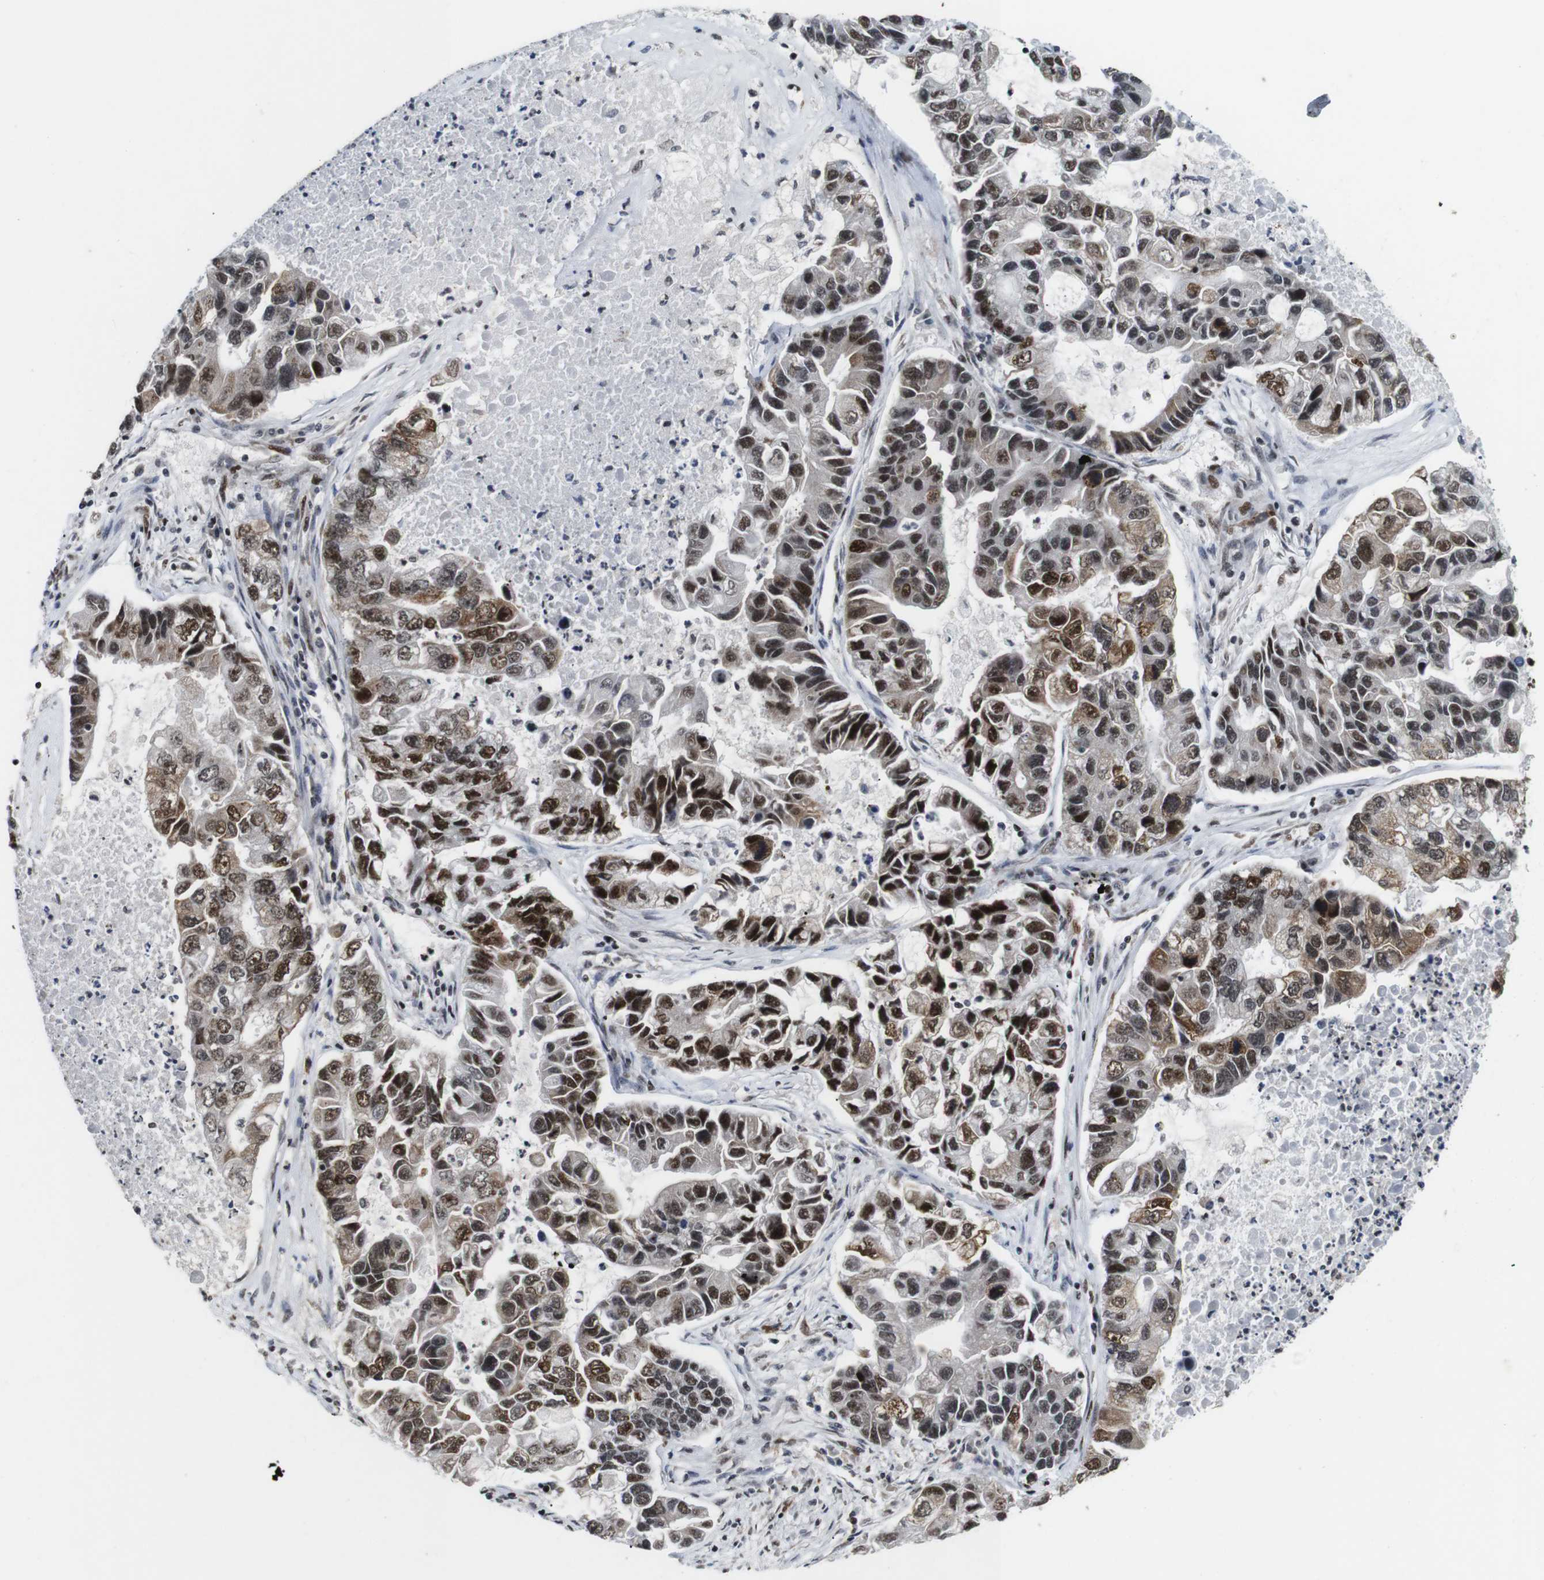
{"staining": {"intensity": "moderate", "quantity": ">75%", "location": "nuclear"}, "tissue": "lung cancer", "cell_type": "Tumor cells", "image_type": "cancer", "snomed": [{"axis": "morphology", "description": "Adenocarcinoma, NOS"}, {"axis": "topography", "description": "Lung"}], "caption": "Moderate nuclear positivity is appreciated in approximately >75% of tumor cells in lung adenocarcinoma. Nuclei are stained in blue.", "gene": "EIF4G1", "patient": {"sex": "female", "age": 51}}